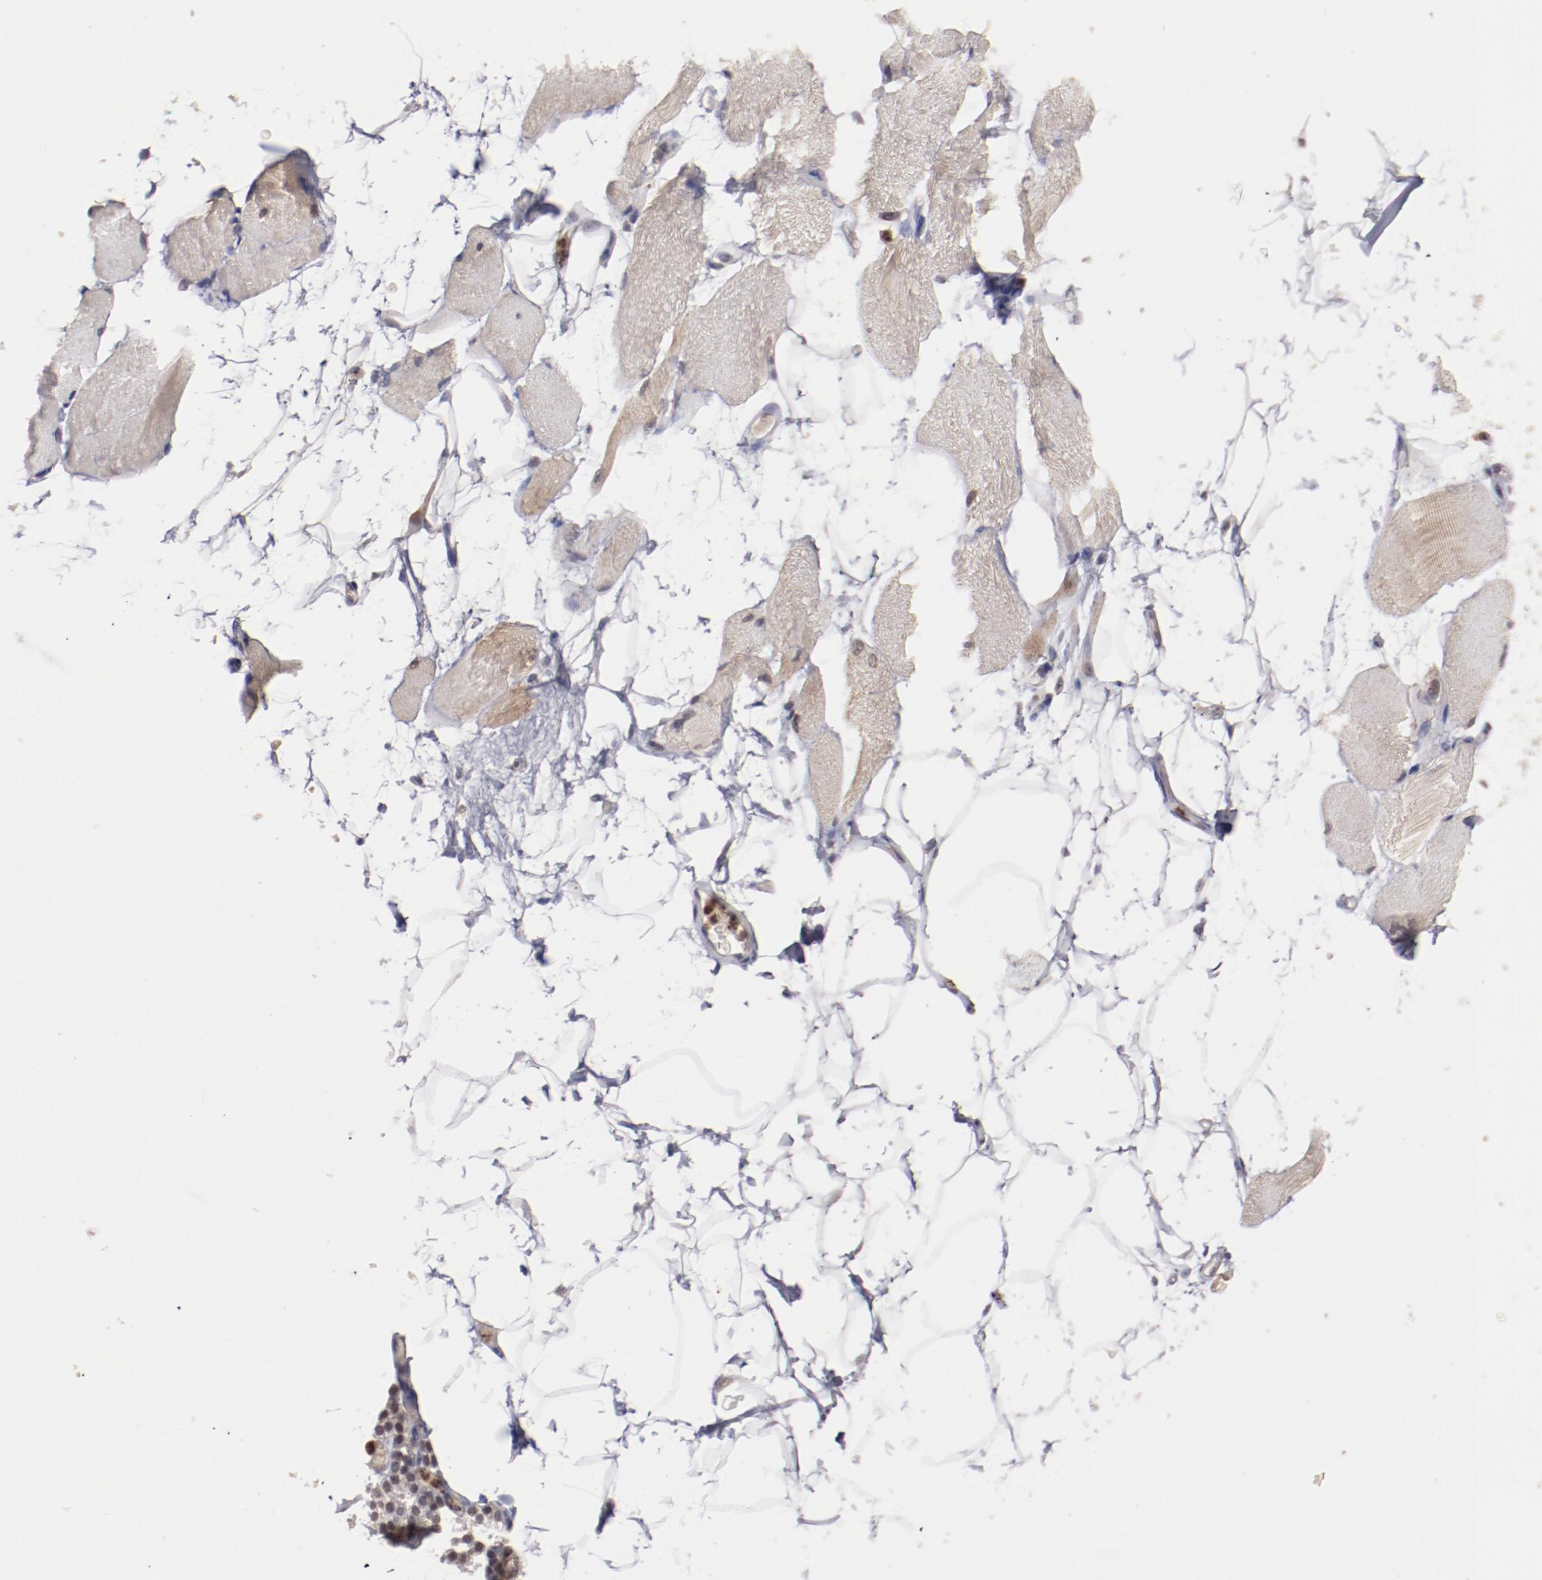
{"staining": {"intensity": "weak", "quantity": "25%-75%", "location": "cytoplasmic/membranous"}, "tissue": "skeletal muscle", "cell_type": "Myocytes", "image_type": "normal", "snomed": [{"axis": "morphology", "description": "Normal tissue, NOS"}, {"axis": "topography", "description": "Skeletal muscle"}, {"axis": "topography", "description": "Parathyroid gland"}], "caption": "The photomicrograph displays a brown stain indicating the presence of a protein in the cytoplasmic/membranous of myocytes in skeletal muscle.", "gene": "NFE2", "patient": {"sex": "female", "age": 37}}